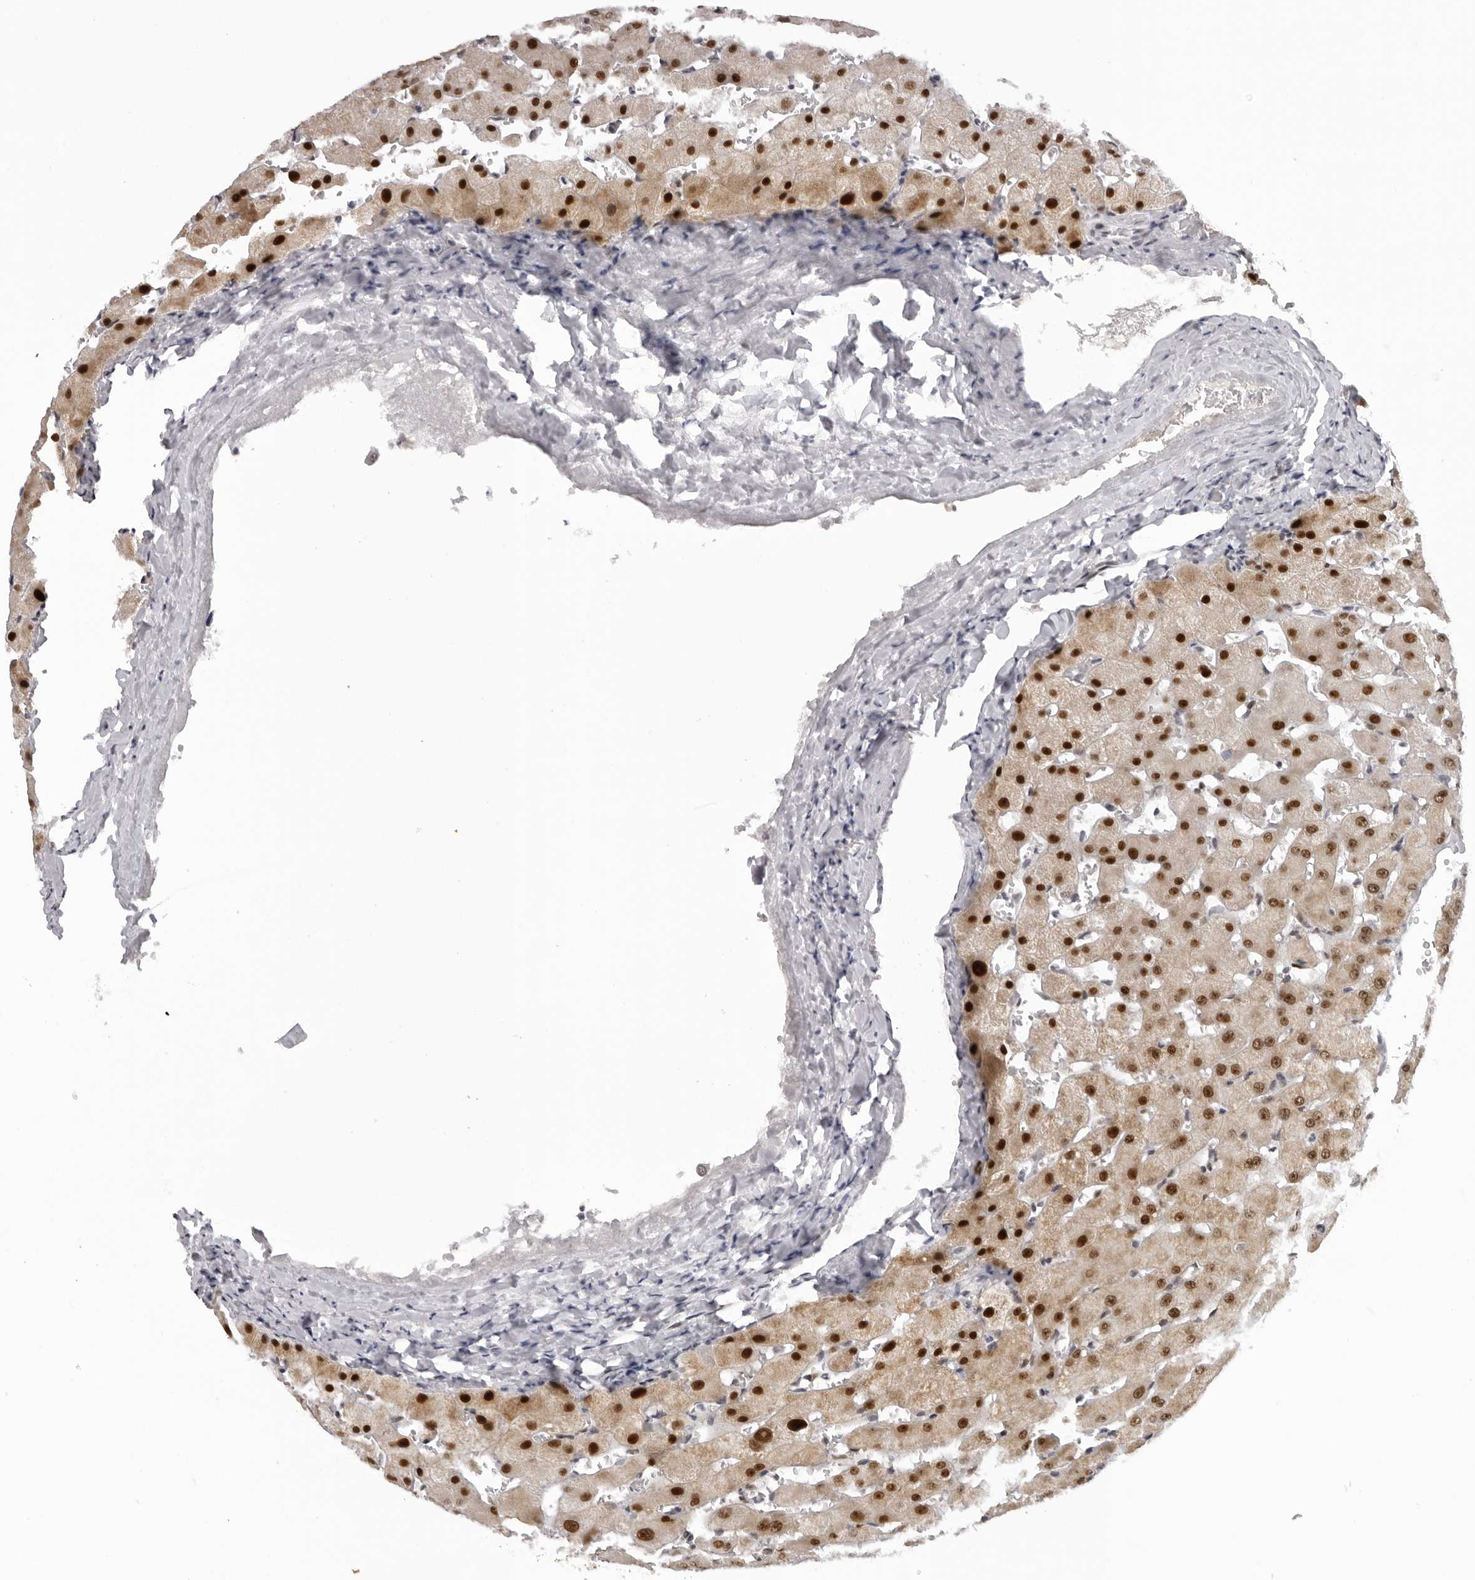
{"staining": {"intensity": "negative", "quantity": "none", "location": "none"}, "tissue": "liver", "cell_type": "Cholangiocytes", "image_type": "normal", "snomed": [{"axis": "morphology", "description": "Normal tissue, NOS"}, {"axis": "topography", "description": "Liver"}], "caption": "A photomicrograph of liver stained for a protein displays no brown staining in cholangiocytes. (DAB (3,3'-diaminobenzidine) immunohistochemistry (IHC), high magnification).", "gene": "HEXIM2", "patient": {"sex": "female", "age": 63}}